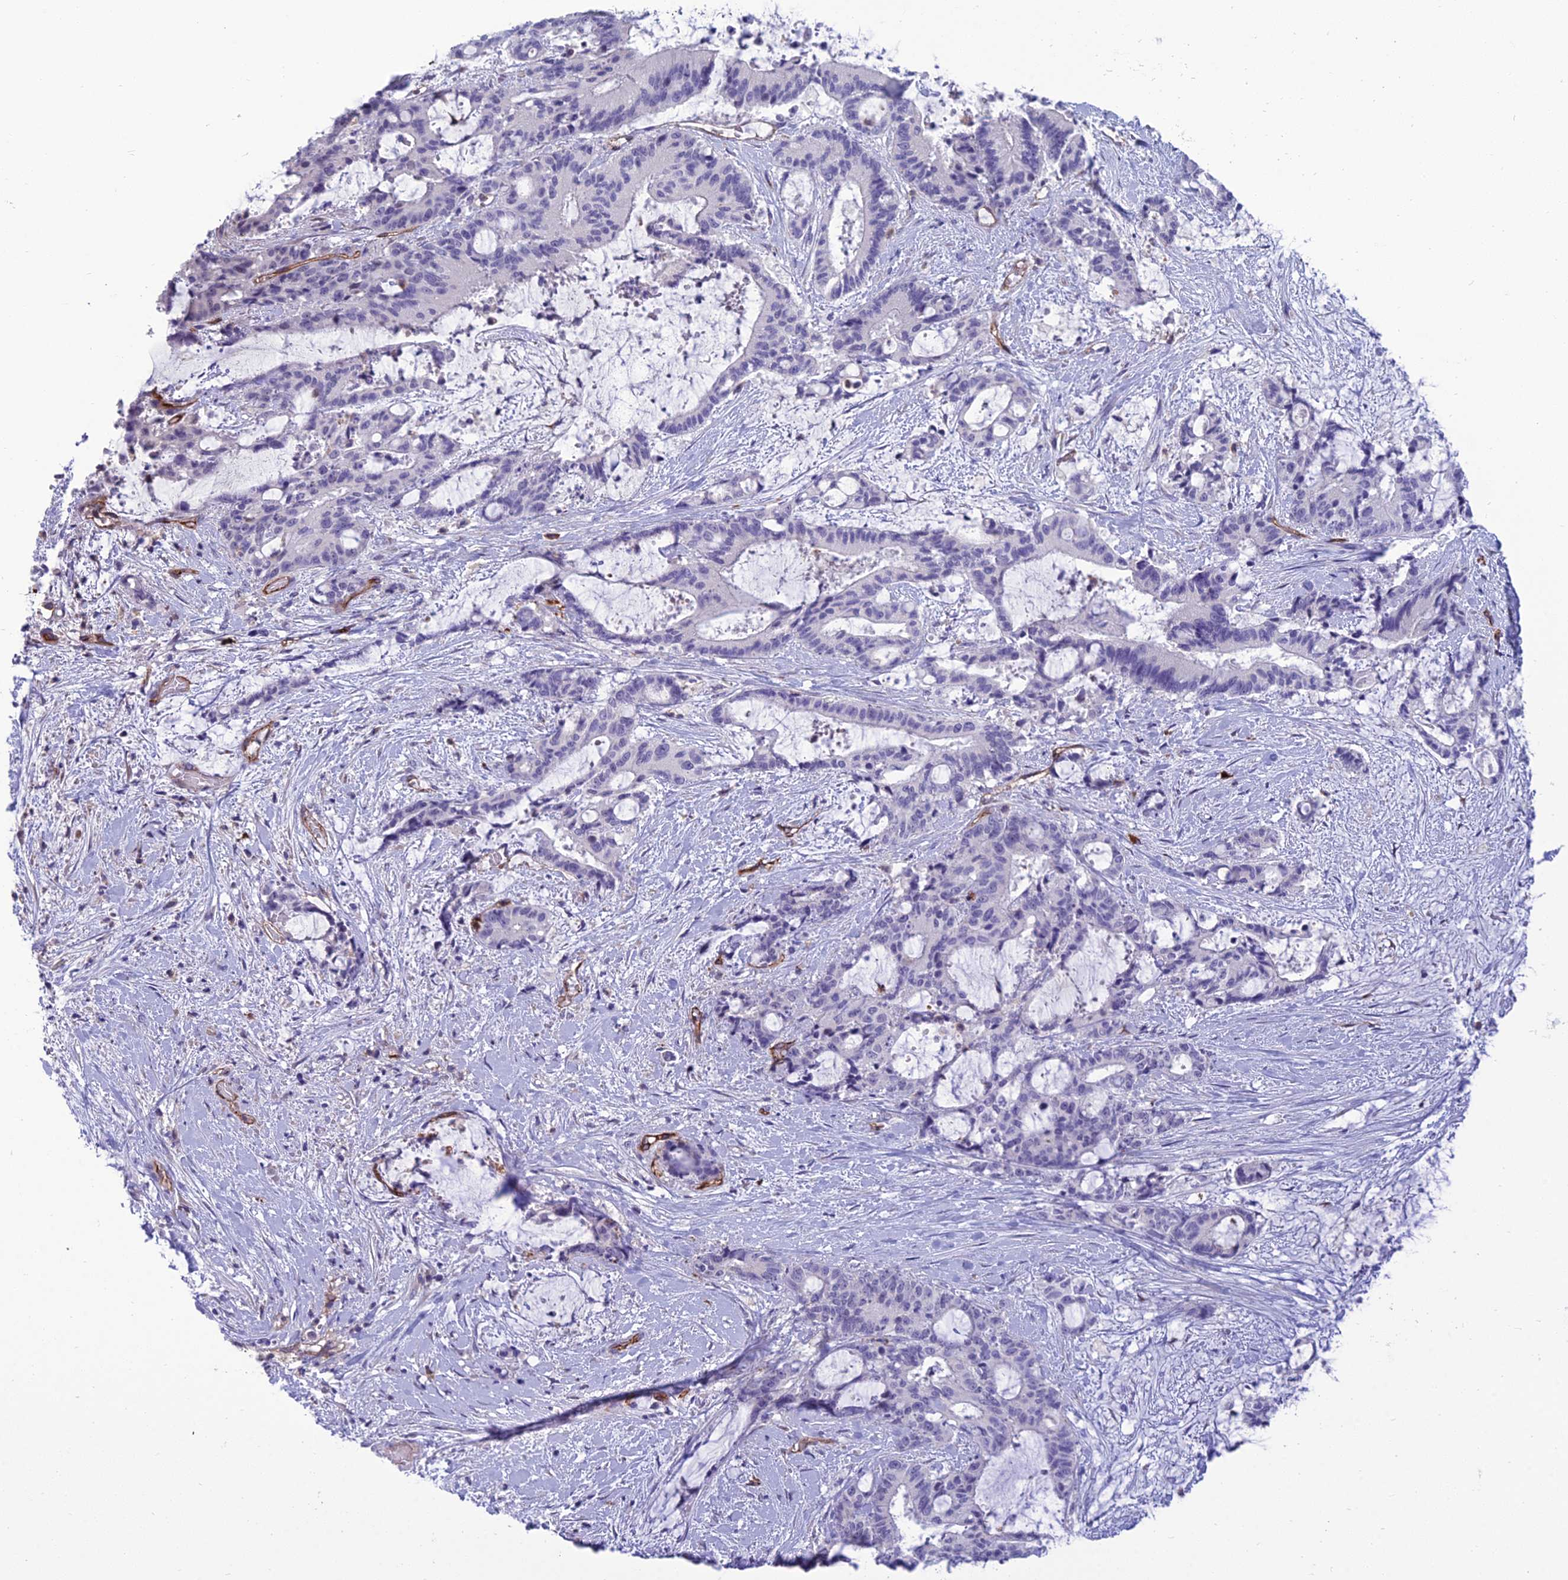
{"staining": {"intensity": "negative", "quantity": "none", "location": "none"}, "tissue": "liver cancer", "cell_type": "Tumor cells", "image_type": "cancer", "snomed": [{"axis": "morphology", "description": "Normal tissue, NOS"}, {"axis": "morphology", "description": "Cholangiocarcinoma"}, {"axis": "topography", "description": "Liver"}, {"axis": "topography", "description": "Peripheral nerve tissue"}], "caption": "Tumor cells show no significant protein expression in liver cancer.", "gene": "BBS7", "patient": {"sex": "female", "age": 73}}